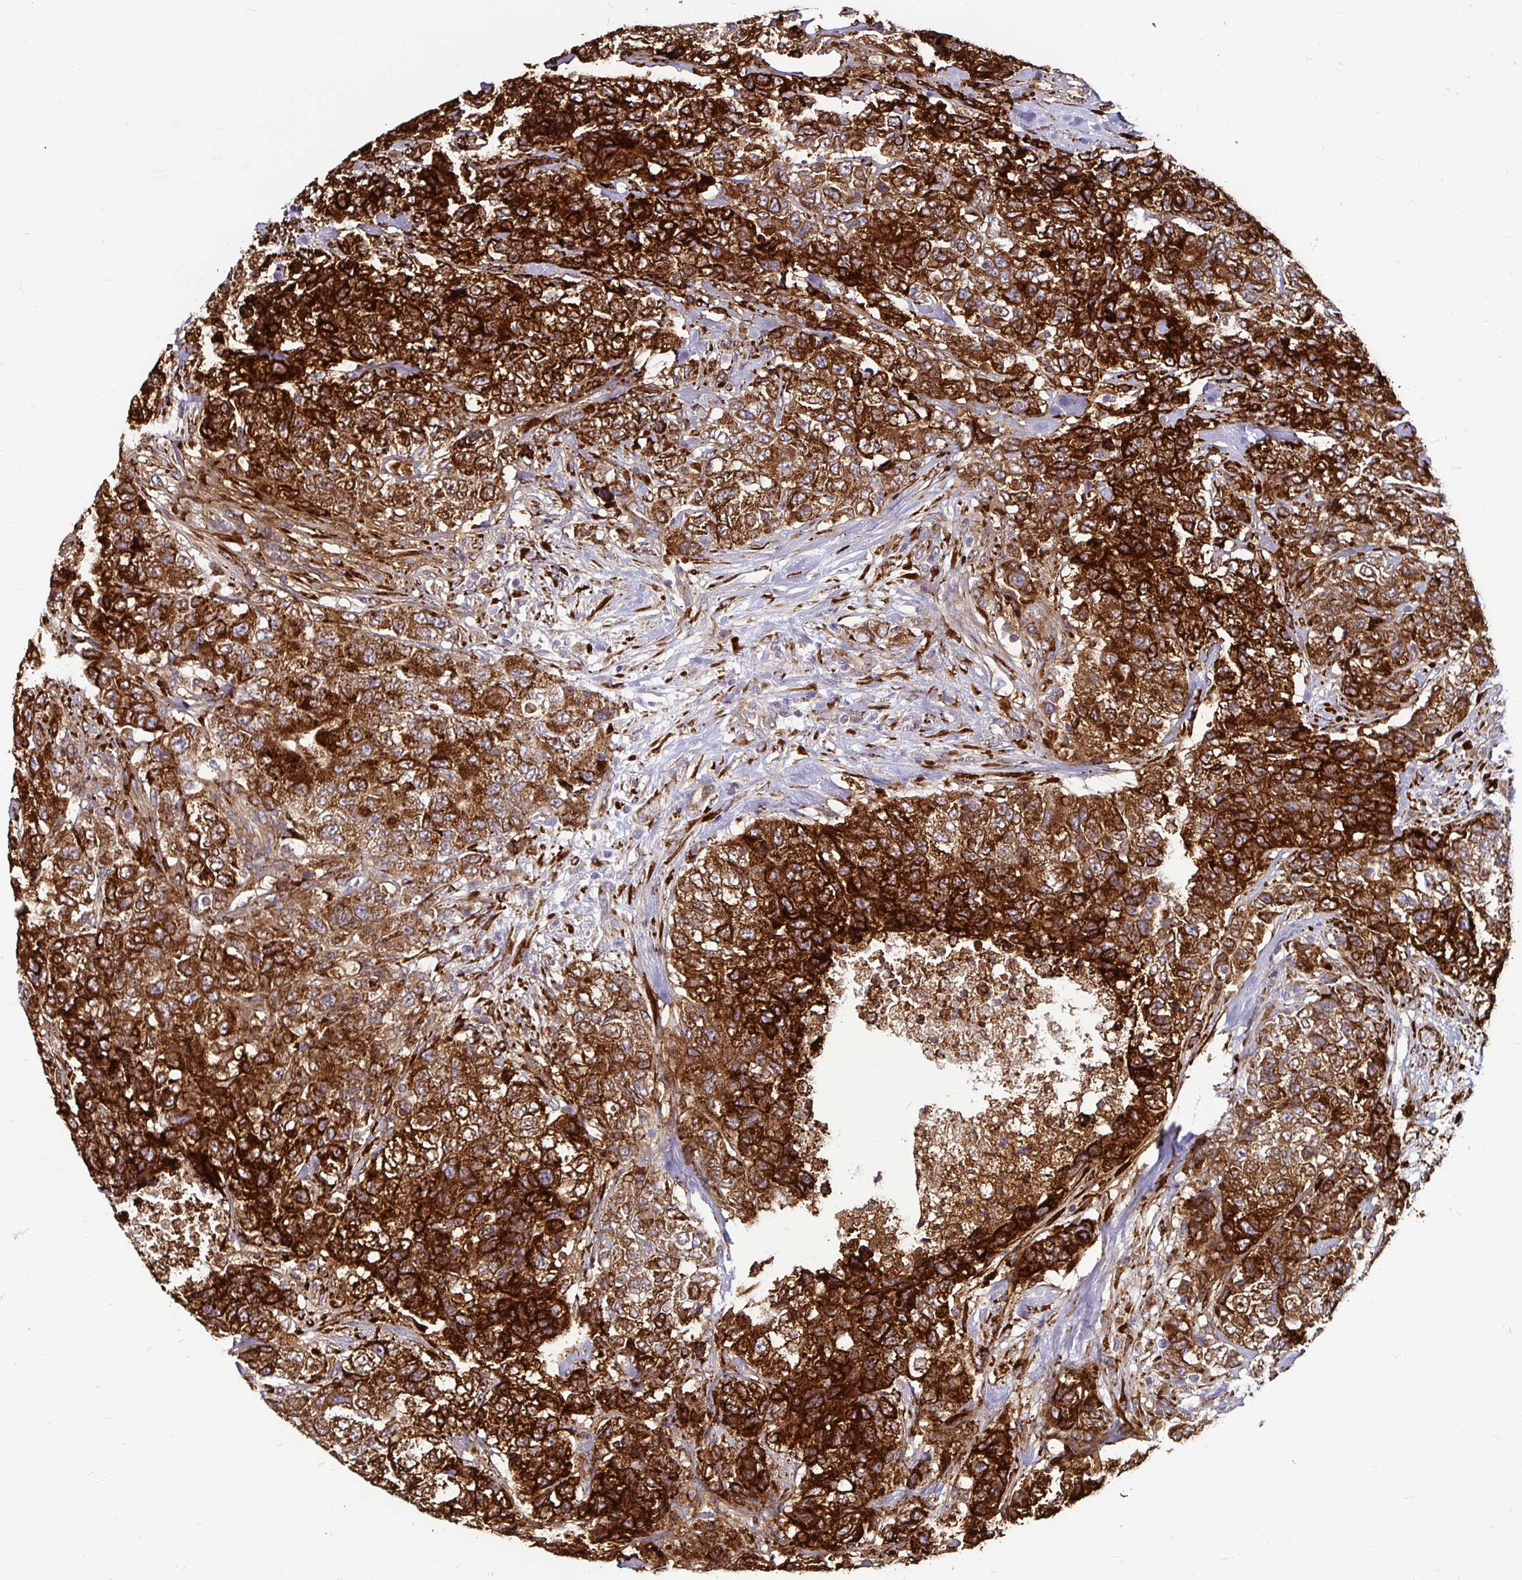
{"staining": {"intensity": "strong", "quantity": ">75%", "location": "cytoplasmic/membranous"}, "tissue": "urothelial cancer", "cell_type": "Tumor cells", "image_type": "cancer", "snomed": [{"axis": "morphology", "description": "Urothelial carcinoma, High grade"}, {"axis": "topography", "description": "Urinary bladder"}], "caption": "Protein staining of urothelial cancer tissue displays strong cytoplasmic/membranous expression in about >75% of tumor cells.", "gene": "P4HA2", "patient": {"sex": "female", "age": 78}}